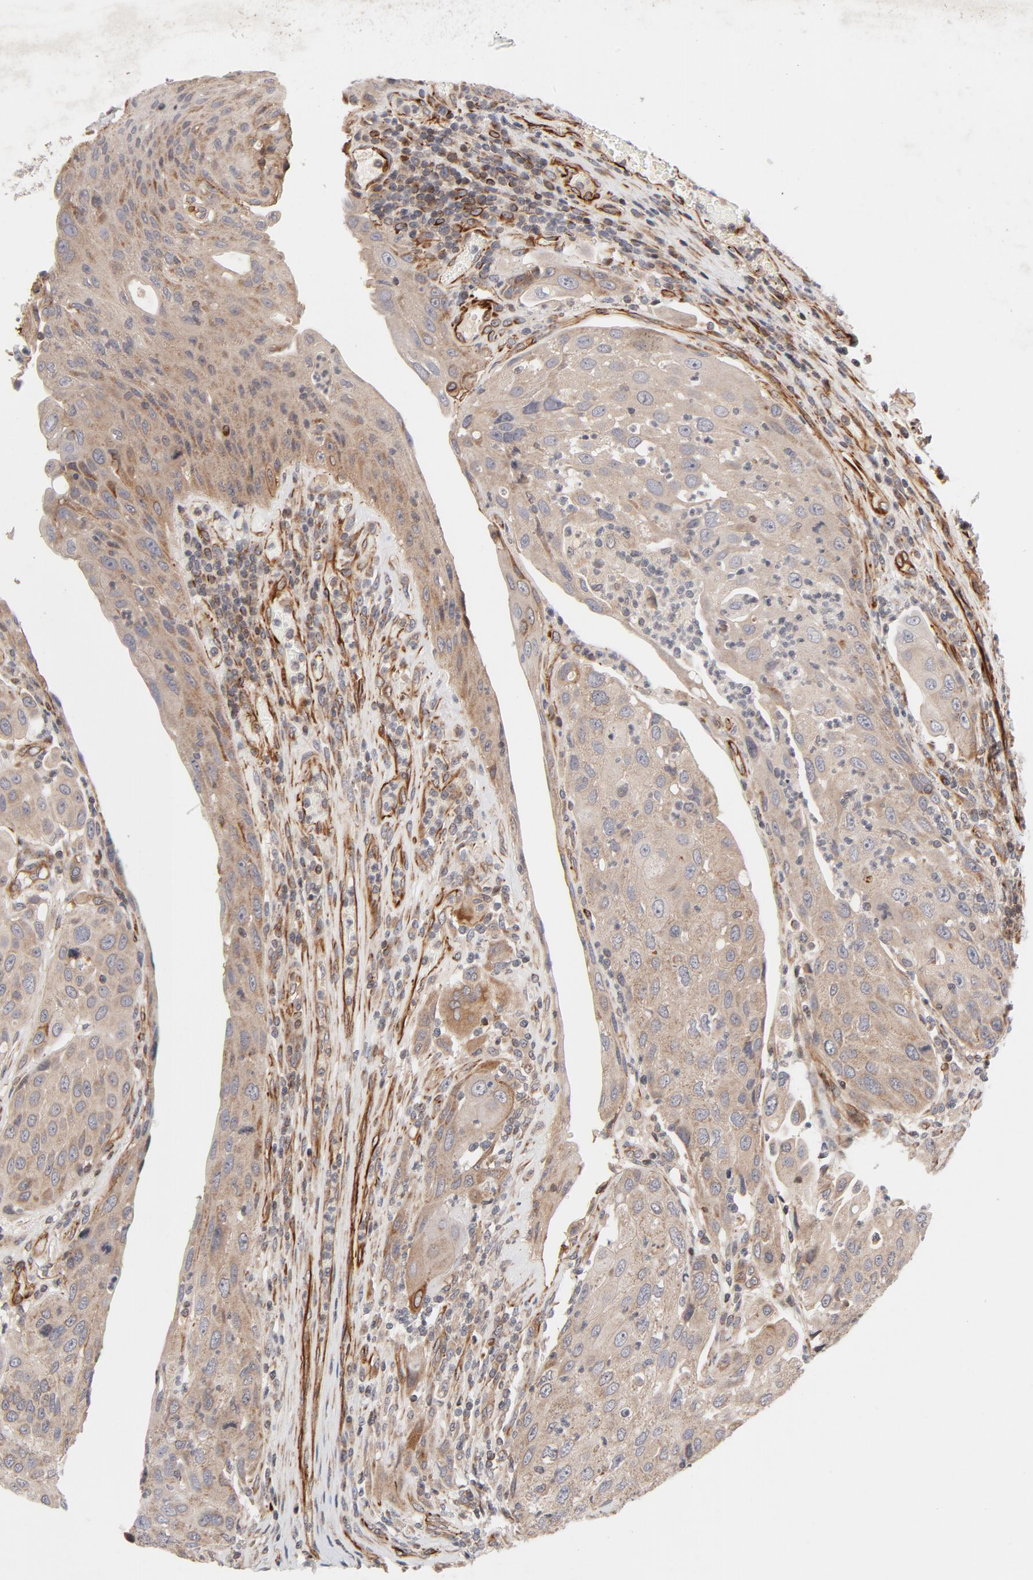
{"staining": {"intensity": "moderate", "quantity": ">75%", "location": "cytoplasmic/membranous"}, "tissue": "urothelial cancer", "cell_type": "Tumor cells", "image_type": "cancer", "snomed": [{"axis": "morphology", "description": "Urothelial carcinoma, High grade"}, {"axis": "topography", "description": "Urinary bladder"}], "caption": "Urothelial cancer tissue displays moderate cytoplasmic/membranous expression in about >75% of tumor cells", "gene": "DNAAF2", "patient": {"sex": "male", "age": 50}}